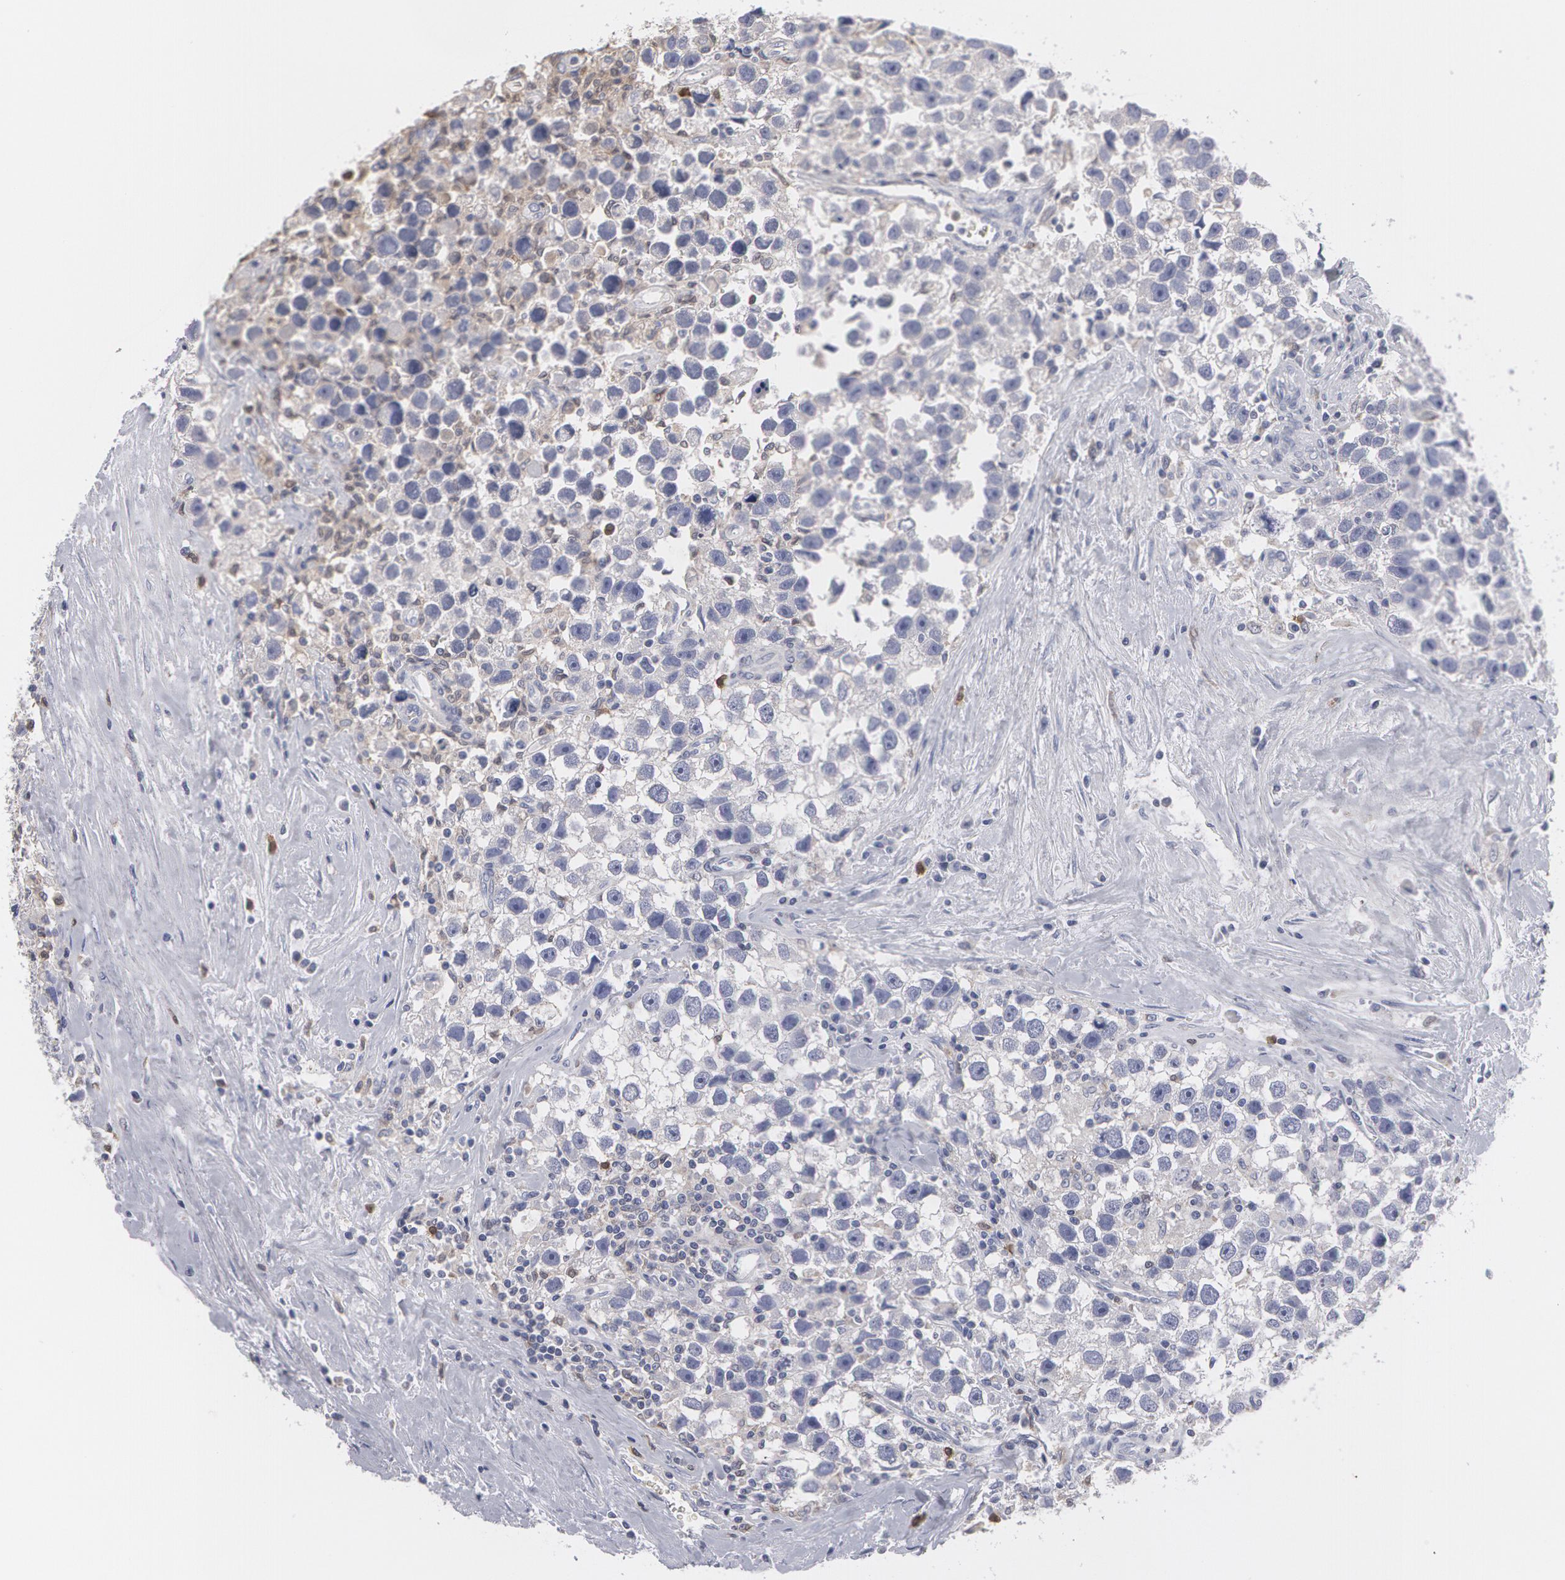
{"staining": {"intensity": "weak", "quantity": "<25%", "location": "cytoplasmic/membranous"}, "tissue": "testis cancer", "cell_type": "Tumor cells", "image_type": "cancer", "snomed": [{"axis": "morphology", "description": "Seminoma, NOS"}, {"axis": "topography", "description": "Testis"}], "caption": "The histopathology image demonstrates no staining of tumor cells in testis seminoma. (DAB immunohistochemistry (IHC) with hematoxylin counter stain).", "gene": "CAT", "patient": {"sex": "male", "age": 43}}